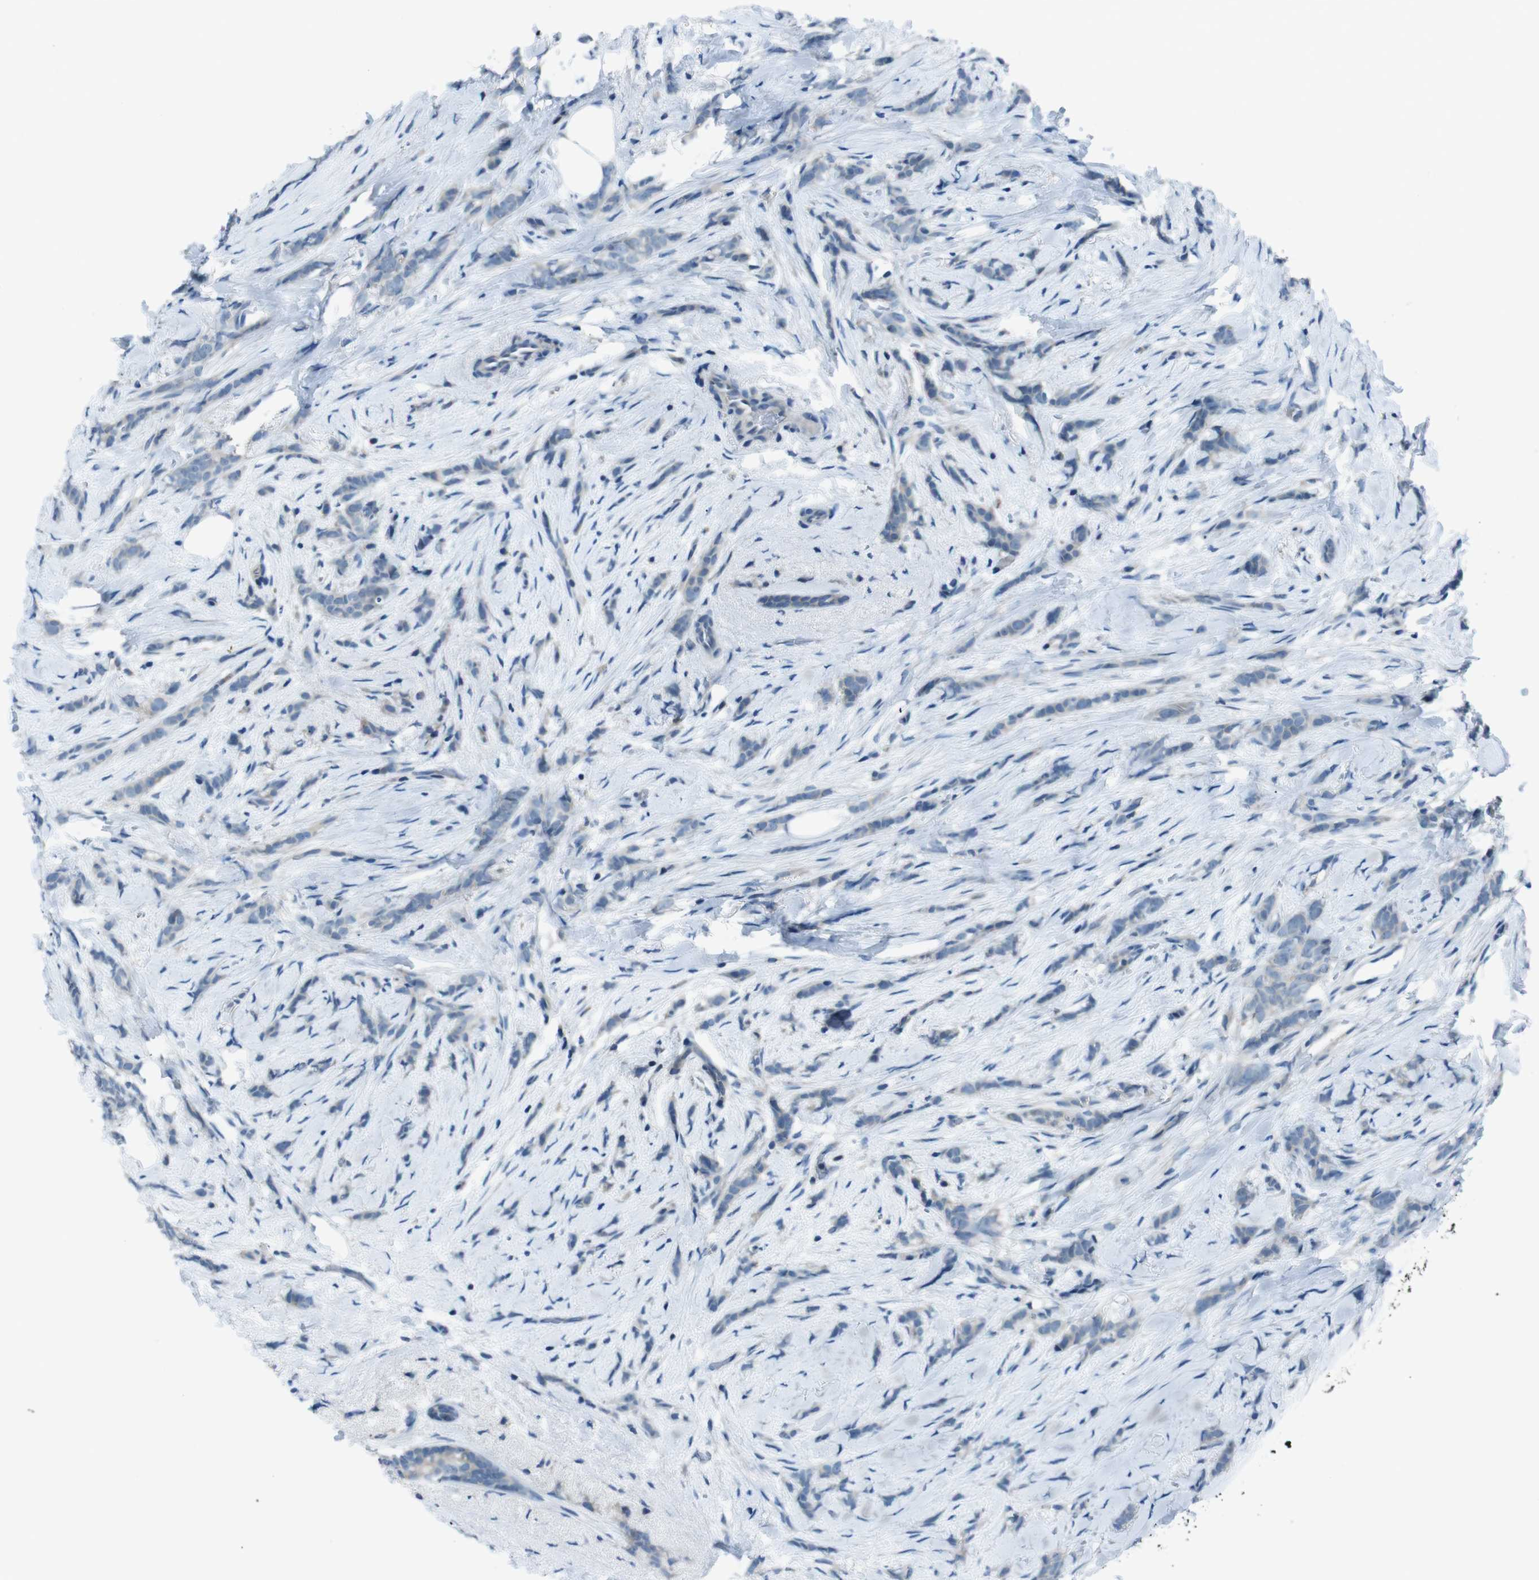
{"staining": {"intensity": "negative", "quantity": "none", "location": "none"}, "tissue": "breast cancer", "cell_type": "Tumor cells", "image_type": "cancer", "snomed": [{"axis": "morphology", "description": "Lobular carcinoma, in situ"}, {"axis": "morphology", "description": "Lobular carcinoma"}, {"axis": "topography", "description": "Breast"}], "caption": "Tumor cells are negative for protein expression in human breast cancer.", "gene": "NANOS2", "patient": {"sex": "female", "age": 41}}